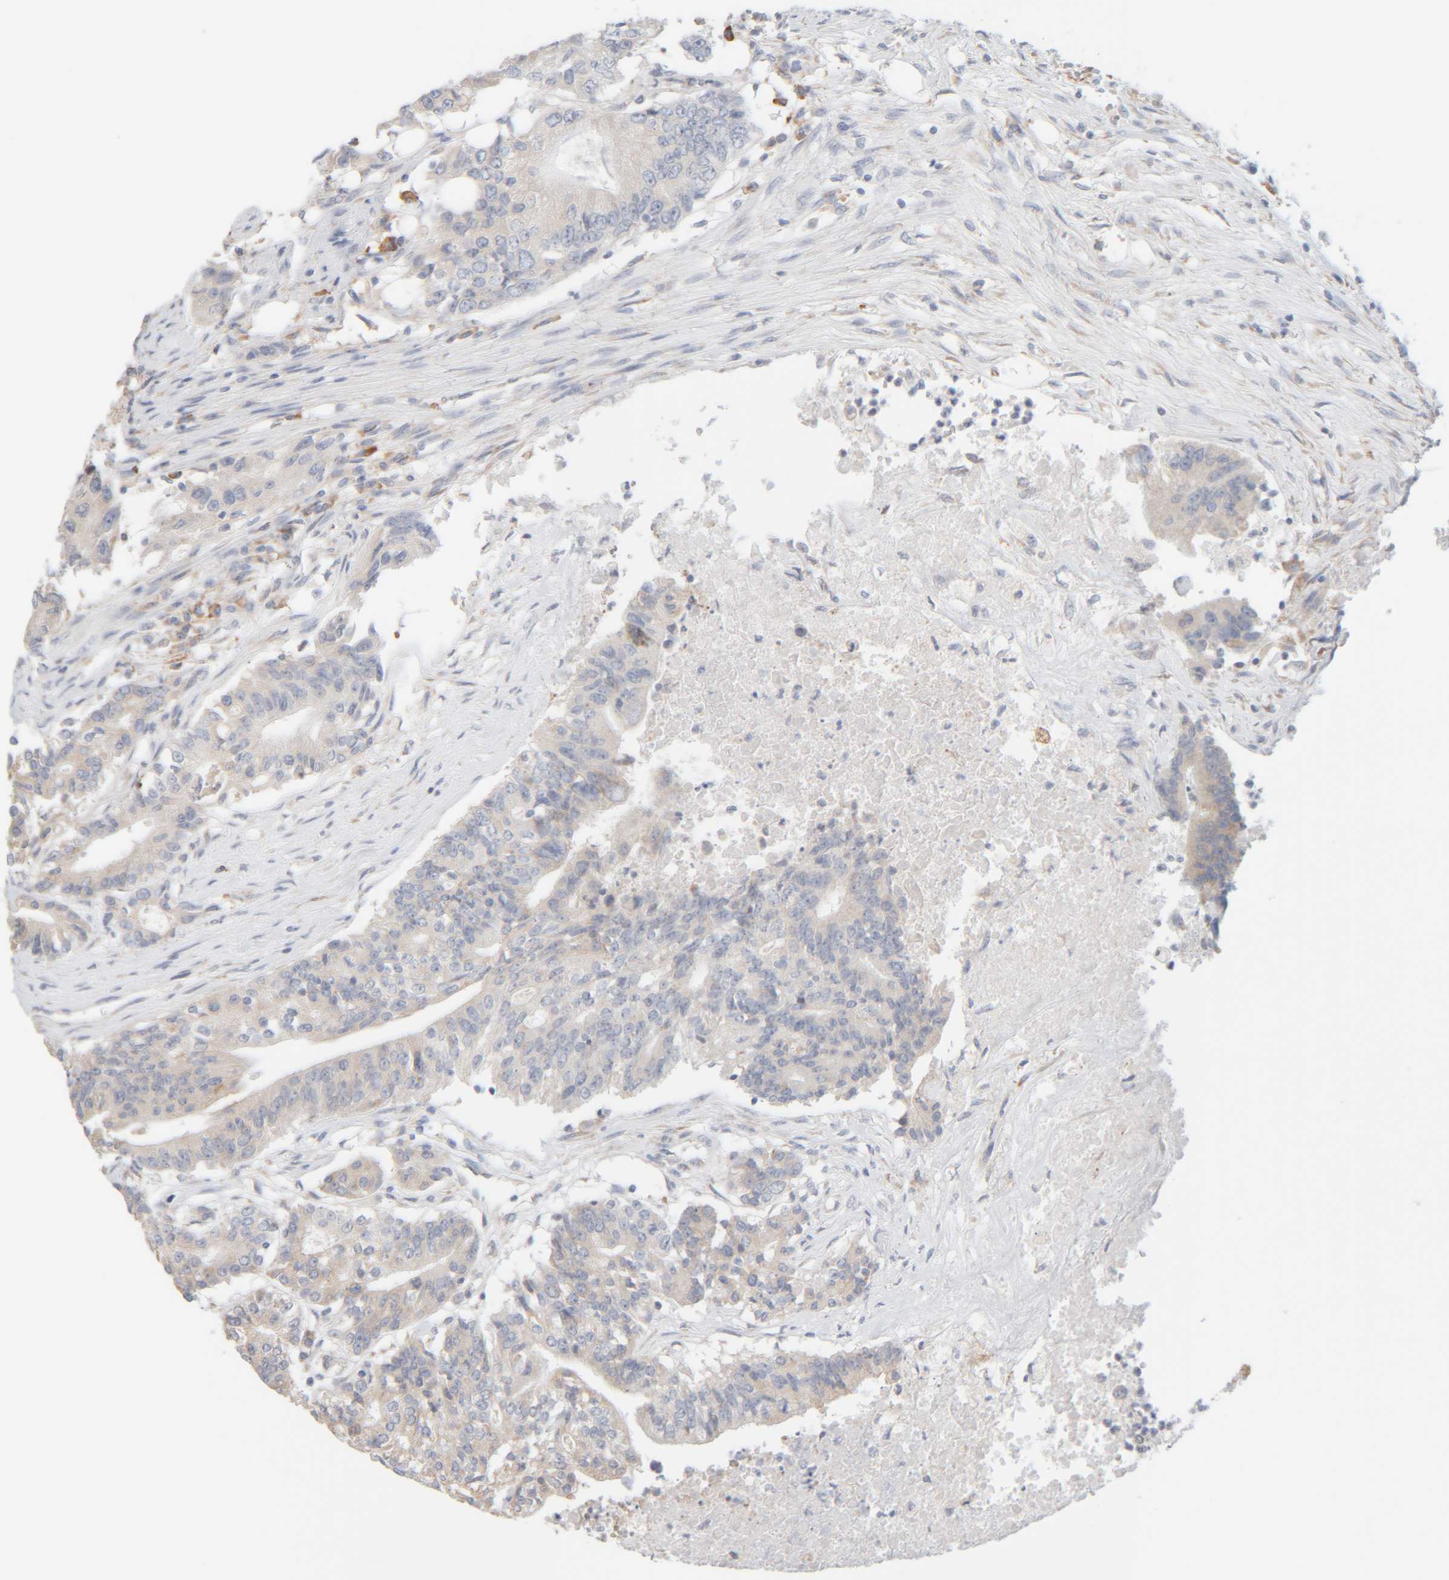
{"staining": {"intensity": "negative", "quantity": "none", "location": "none"}, "tissue": "colorectal cancer", "cell_type": "Tumor cells", "image_type": "cancer", "snomed": [{"axis": "morphology", "description": "Adenocarcinoma, NOS"}, {"axis": "topography", "description": "Colon"}], "caption": "Human colorectal cancer stained for a protein using immunohistochemistry (IHC) exhibits no expression in tumor cells.", "gene": "RIDA", "patient": {"sex": "female", "age": 77}}